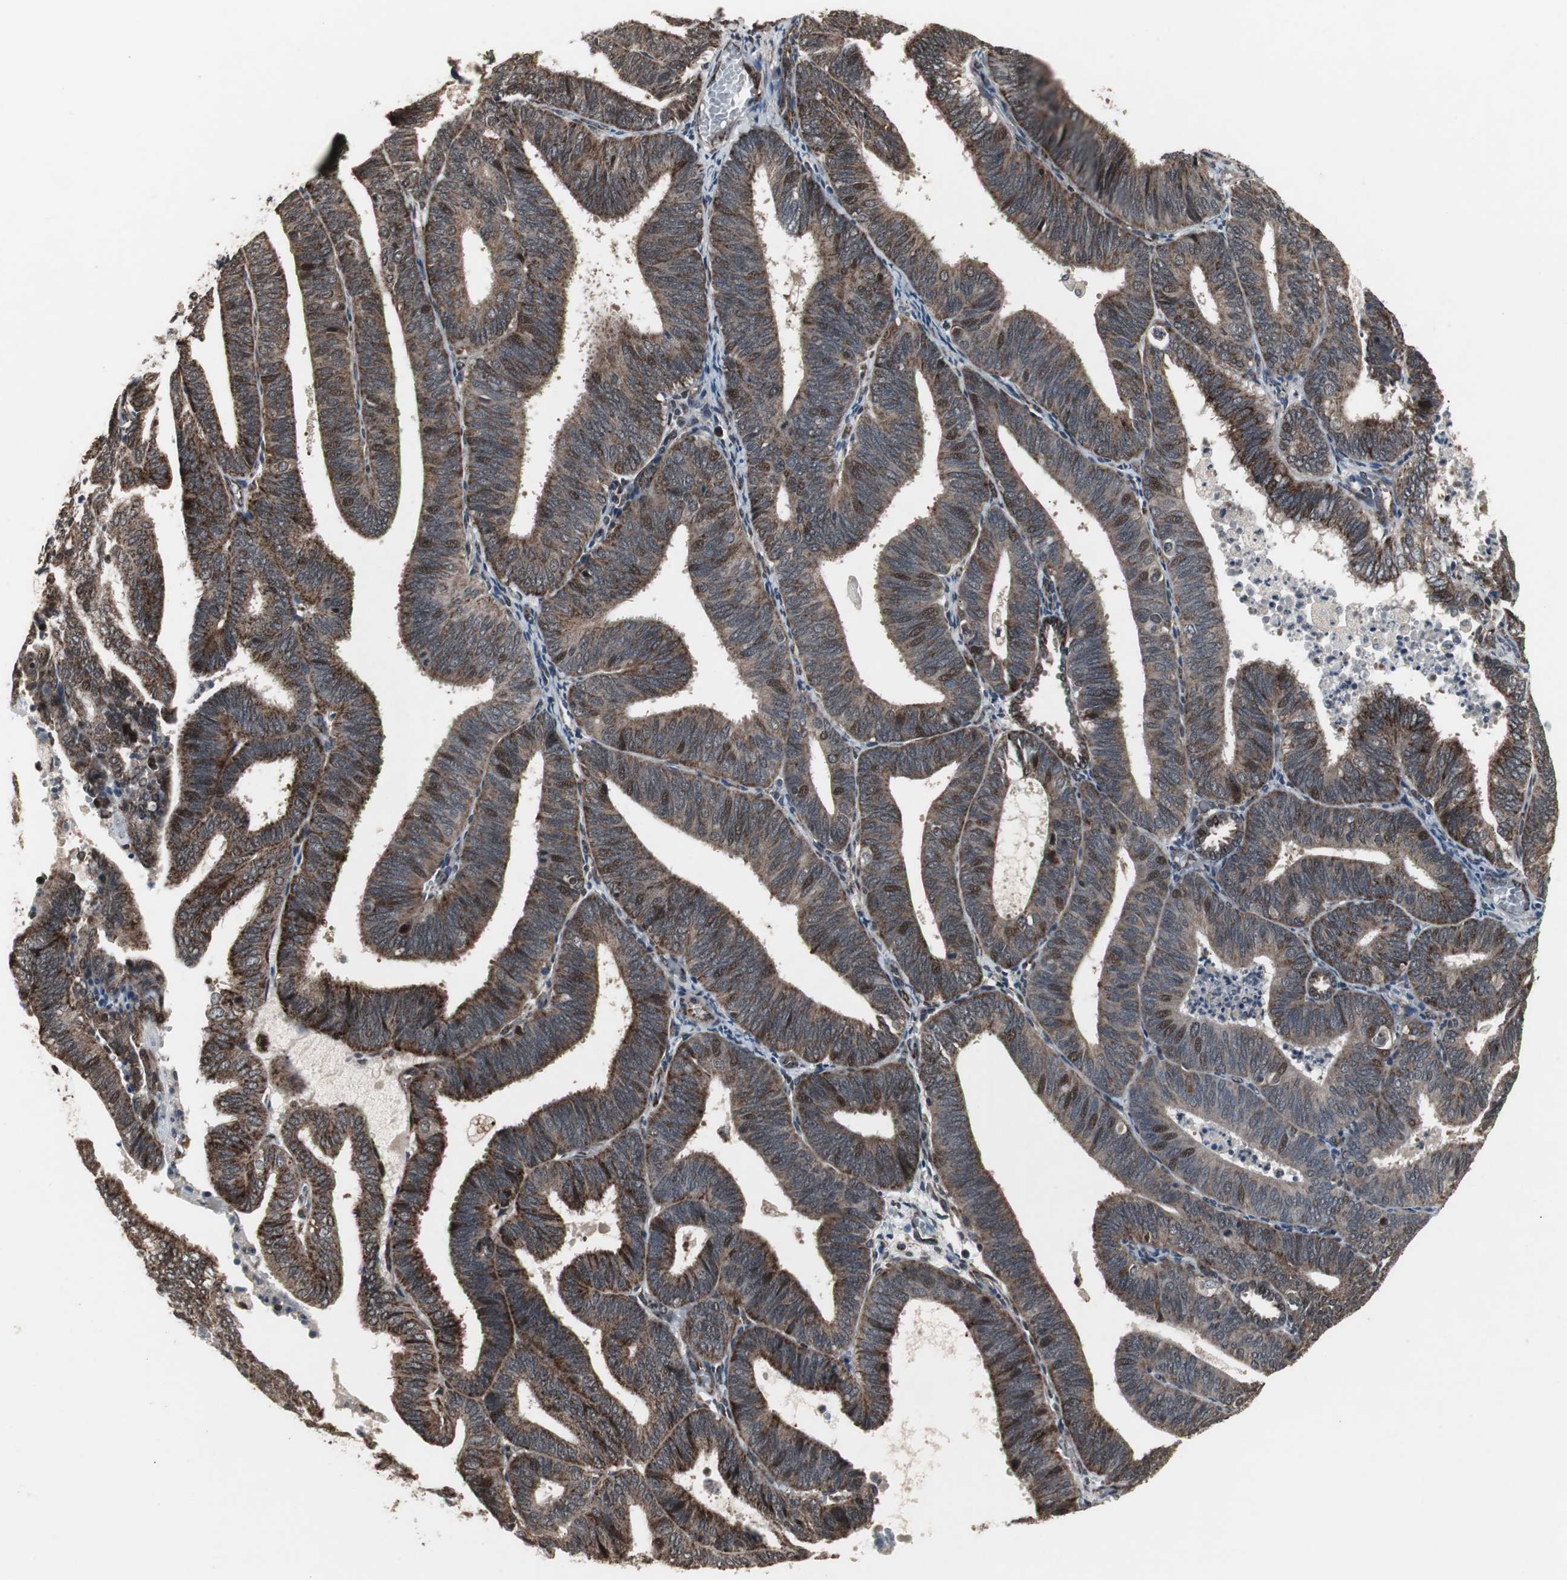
{"staining": {"intensity": "strong", "quantity": ">75%", "location": "cytoplasmic/membranous"}, "tissue": "endometrial cancer", "cell_type": "Tumor cells", "image_type": "cancer", "snomed": [{"axis": "morphology", "description": "Adenocarcinoma, NOS"}, {"axis": "topography", "description": "Uterus"}], "caption": "Protein analysis of endometrial adenocarcinoma tissue reveals strong cytoplasmic/membranous staining in about >75% of tumor cells.", "gene": "MRPL40", "patient": {"sex": "female", "age": 60}}